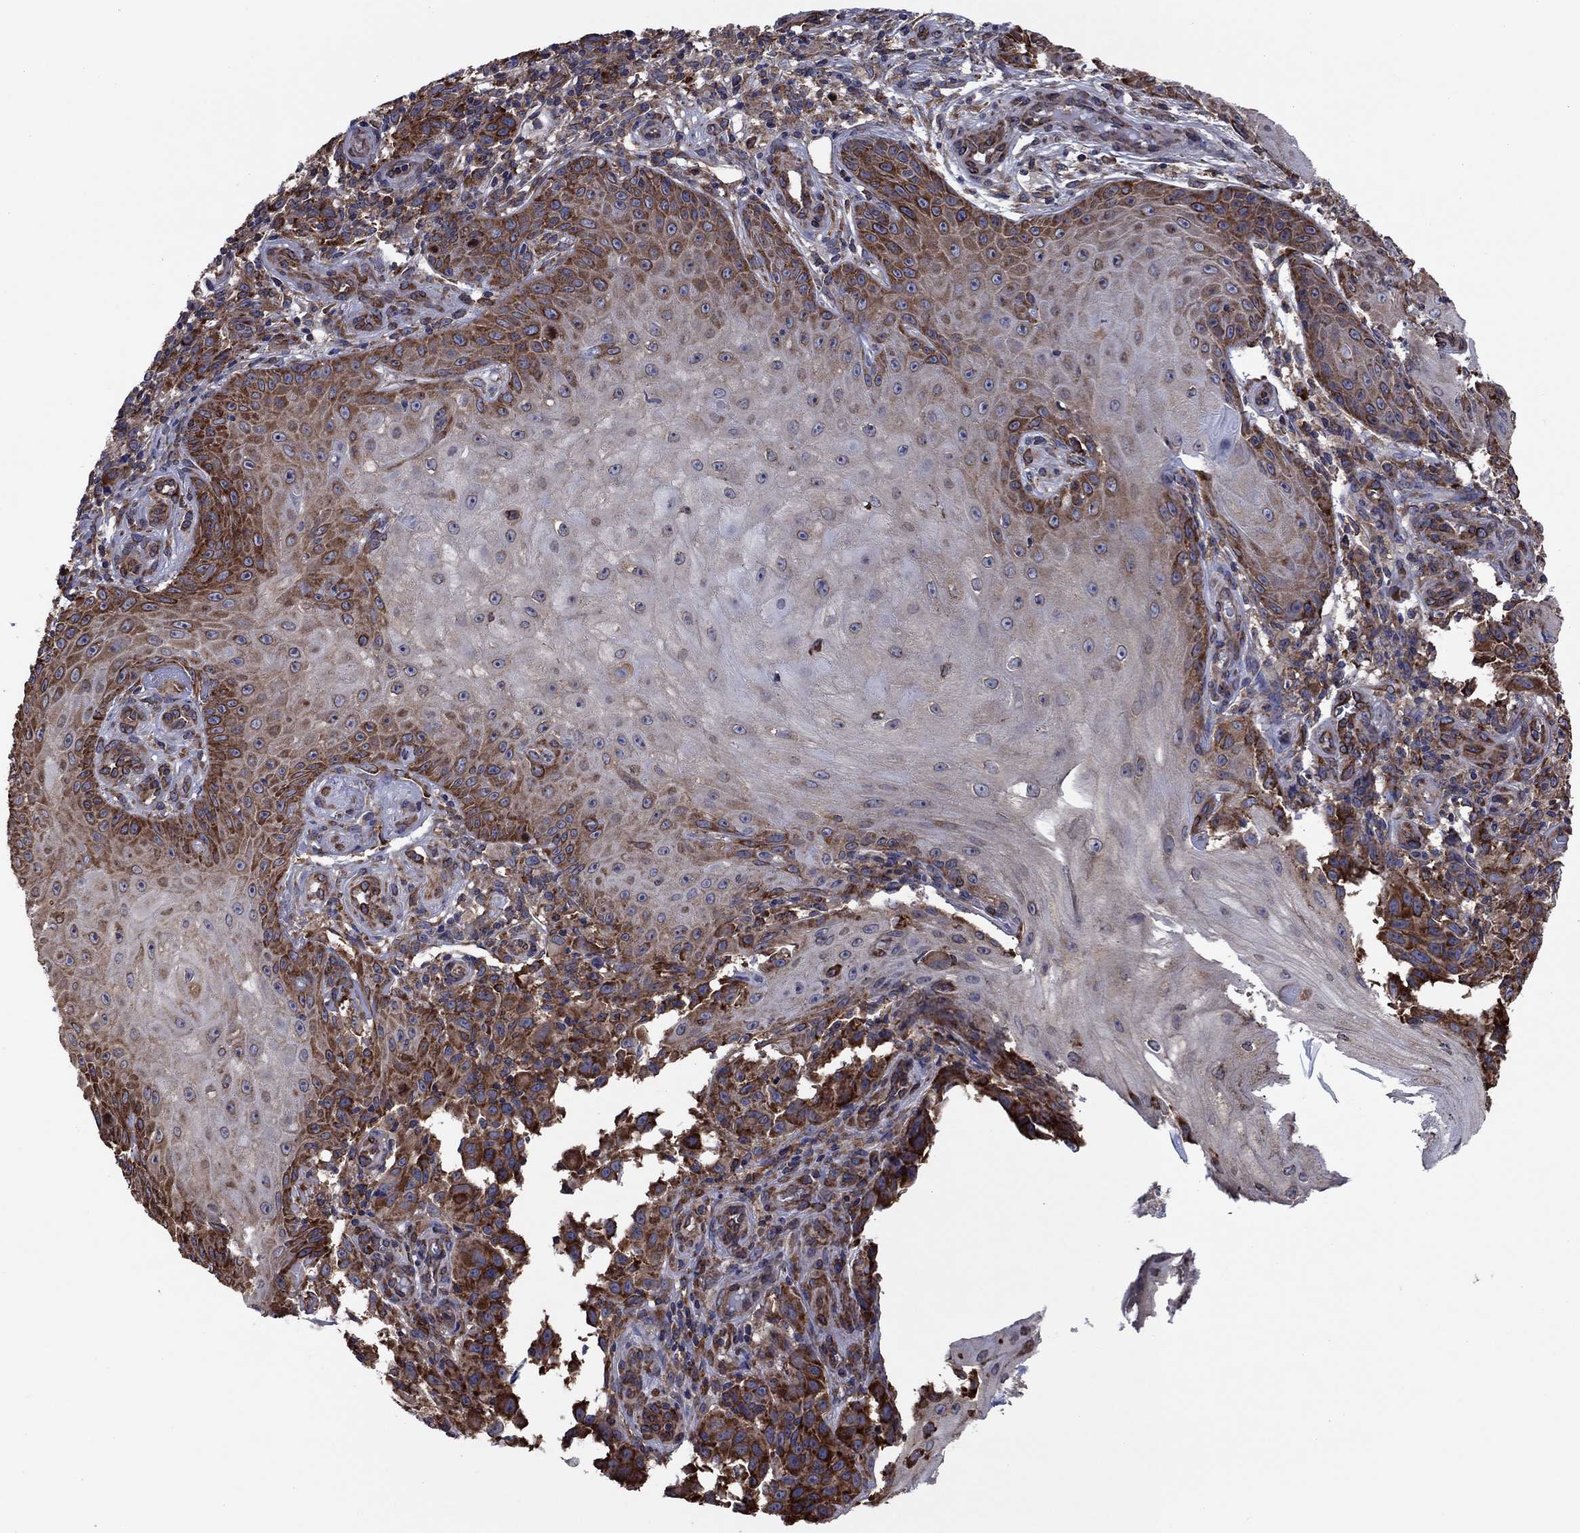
{"staining": {"intensity": "strong", "quantity": "<25%", "location": "cytoplasmic/membranous"}, "tissue": "melanoma", "cell_type": "Tumor cells", "image_type": "cancer", "snomed": [{"axis": "morphology", "description": "Malignant melanoma, NOS"}, {"axis": "topography", "description": "Skin"}], "caption": "IHC (DAB) staining of human malignant melanoma reveals strong cytoplasmic/membranous protein expression in approximately <25% of tumor cells.", "gene": "YBX1", "patient": {"sex": "female", "age": 53}}